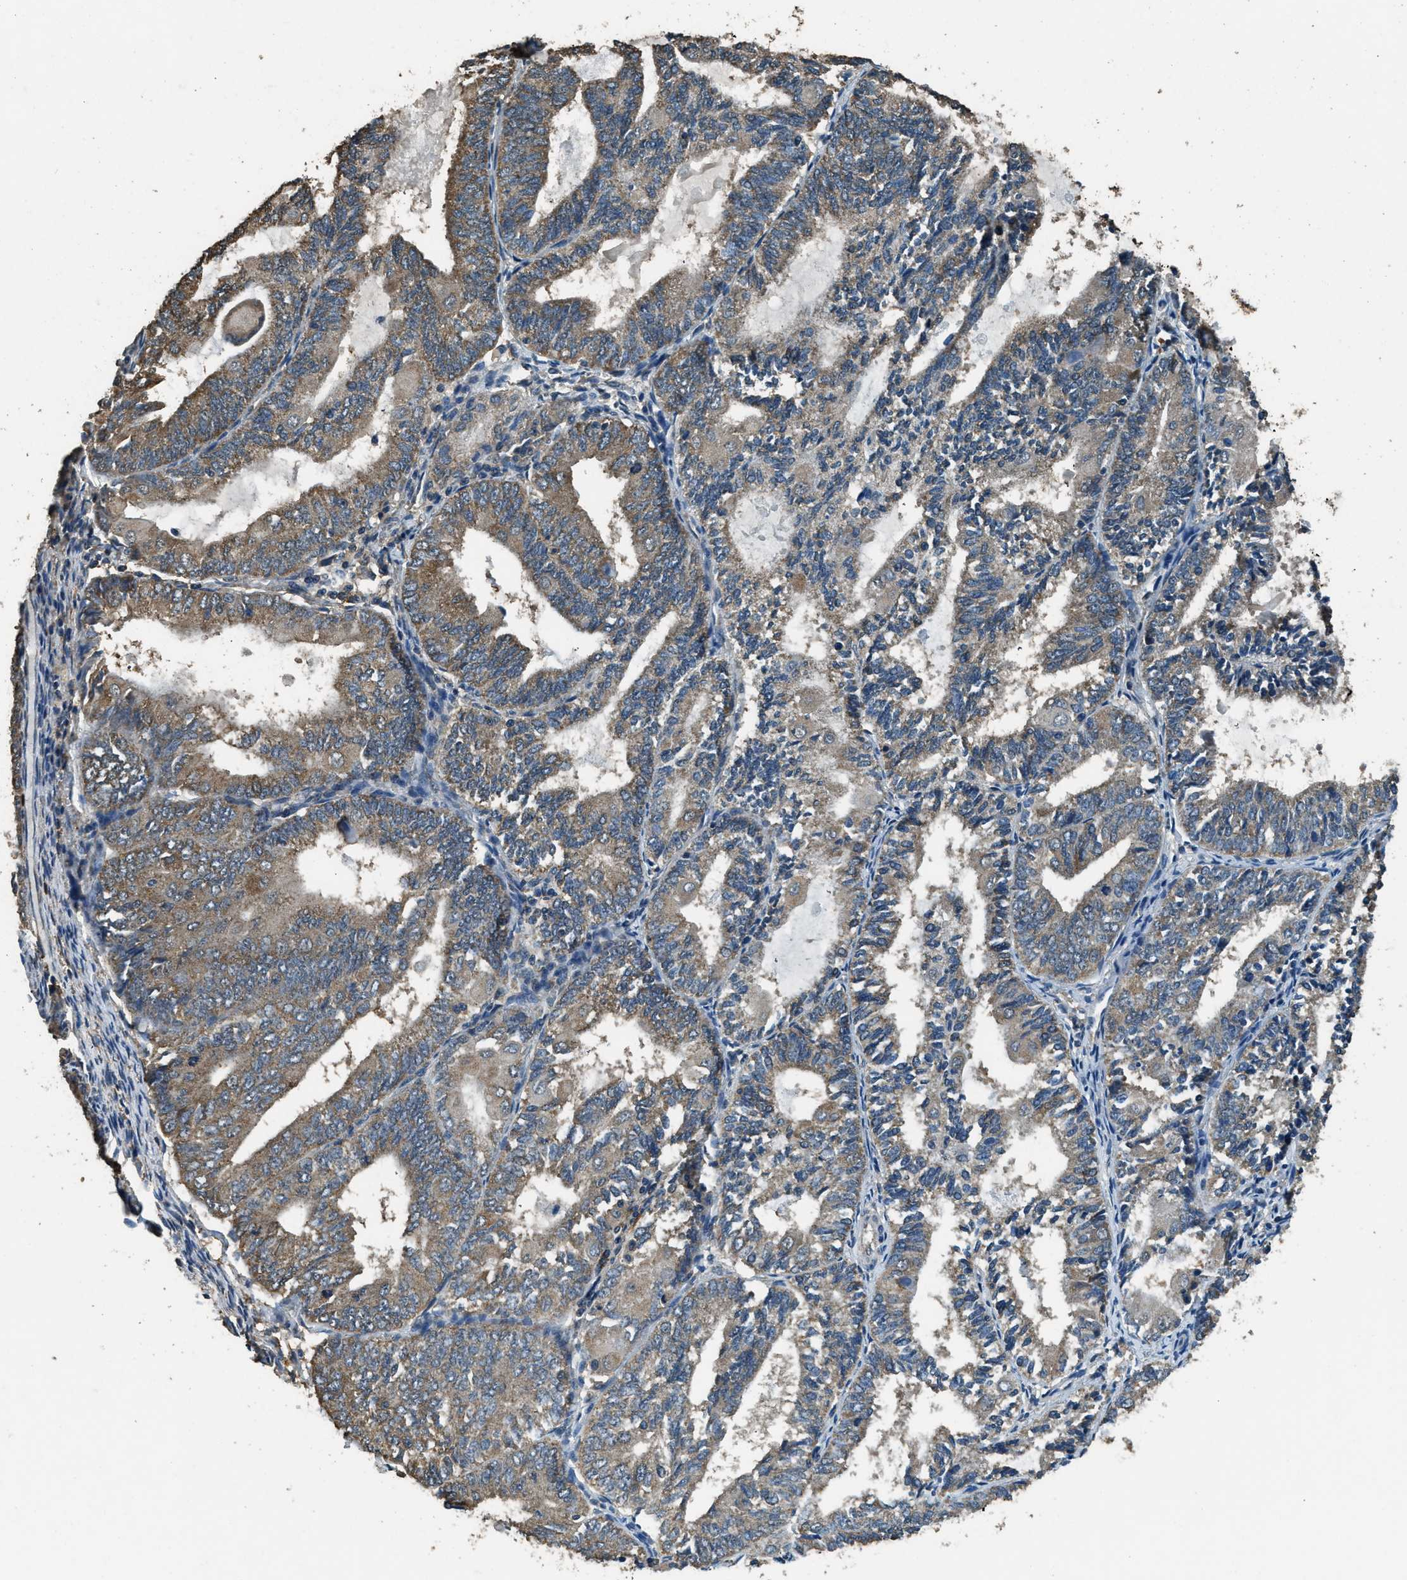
{"staining": {"intensity": "moderate", "quantity": "25%-75%", "location": "cytoplasmic/membranous"}, "tissue": "endometrial cancer", "cell_type": "Tumor cells", "image_type": "cancer", "snomed": [{"axis": "morphology", "description": "Adenocarcinoma, NOS"}, {"axis": "topography", "description": "Endometrium"}], "caption": "This is a histology image of IHC staining of endometrial adenocarcinoma, which shows moderate staining in the cytoplasmic/membranous of tumor cells.", "gene": "SALL3", "patient": {"sex": "female", "age": 81}}